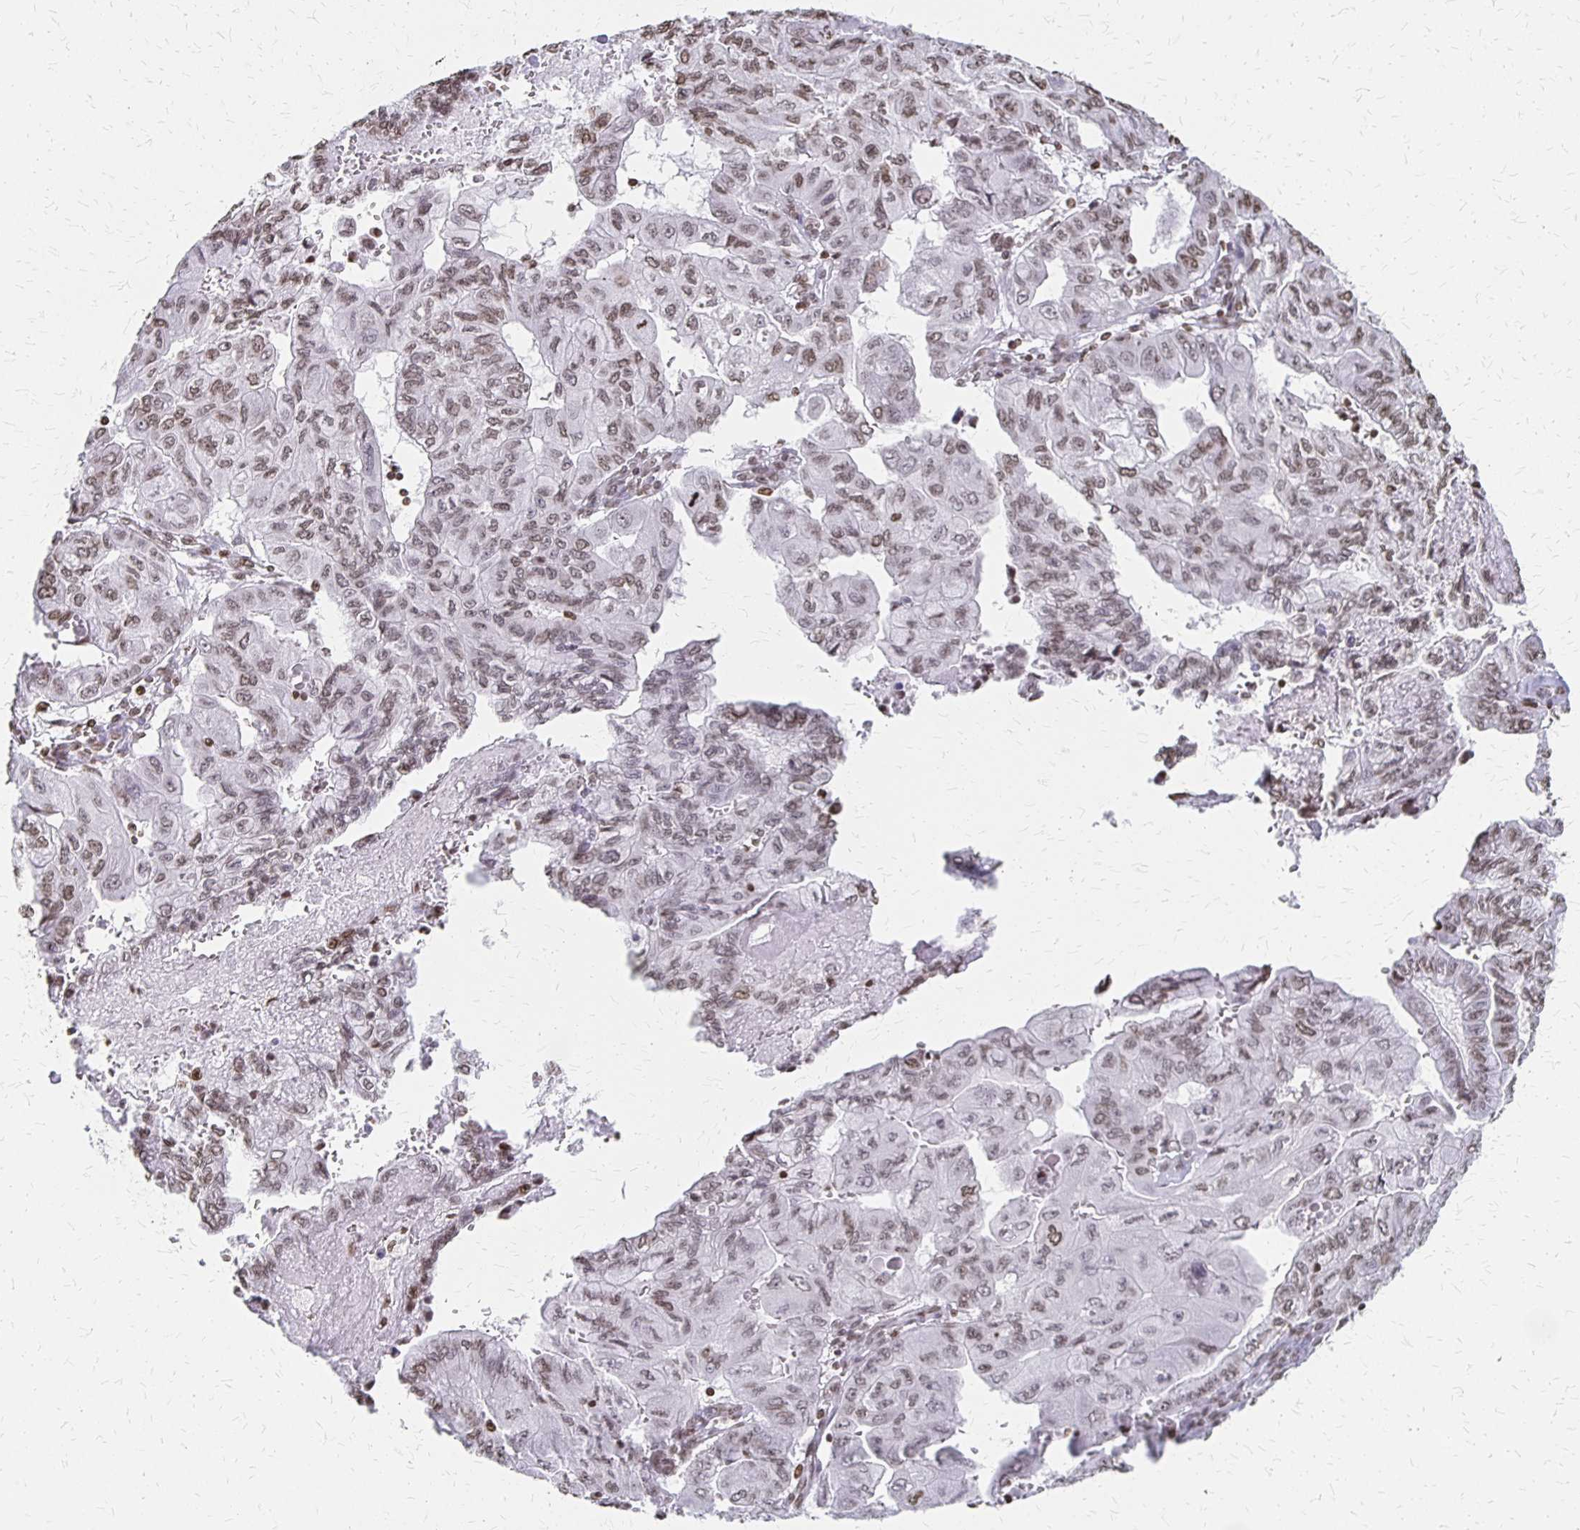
{"staining": {"intensity": "moderate", "quantity": ">75%", "location": "nuclear"}, "tissue": "pancreatic cancer", "cell_type": "Tumor cells", "image_type": "cancer", "snomed": [{"axis": "morphology", "description": "Adenocarcinoma, NOS"}, {"axis": "topography", "description": "Pancreas"}], "caption": "DAB immunohistochemical staining of human pancreatic cancer (adenocarcinoma) shows moderate nuclear protein expression in approximately >75% of tumor cells.", "gene": "ZNF280C", "patient": {"sex": "male", "age": 51}}